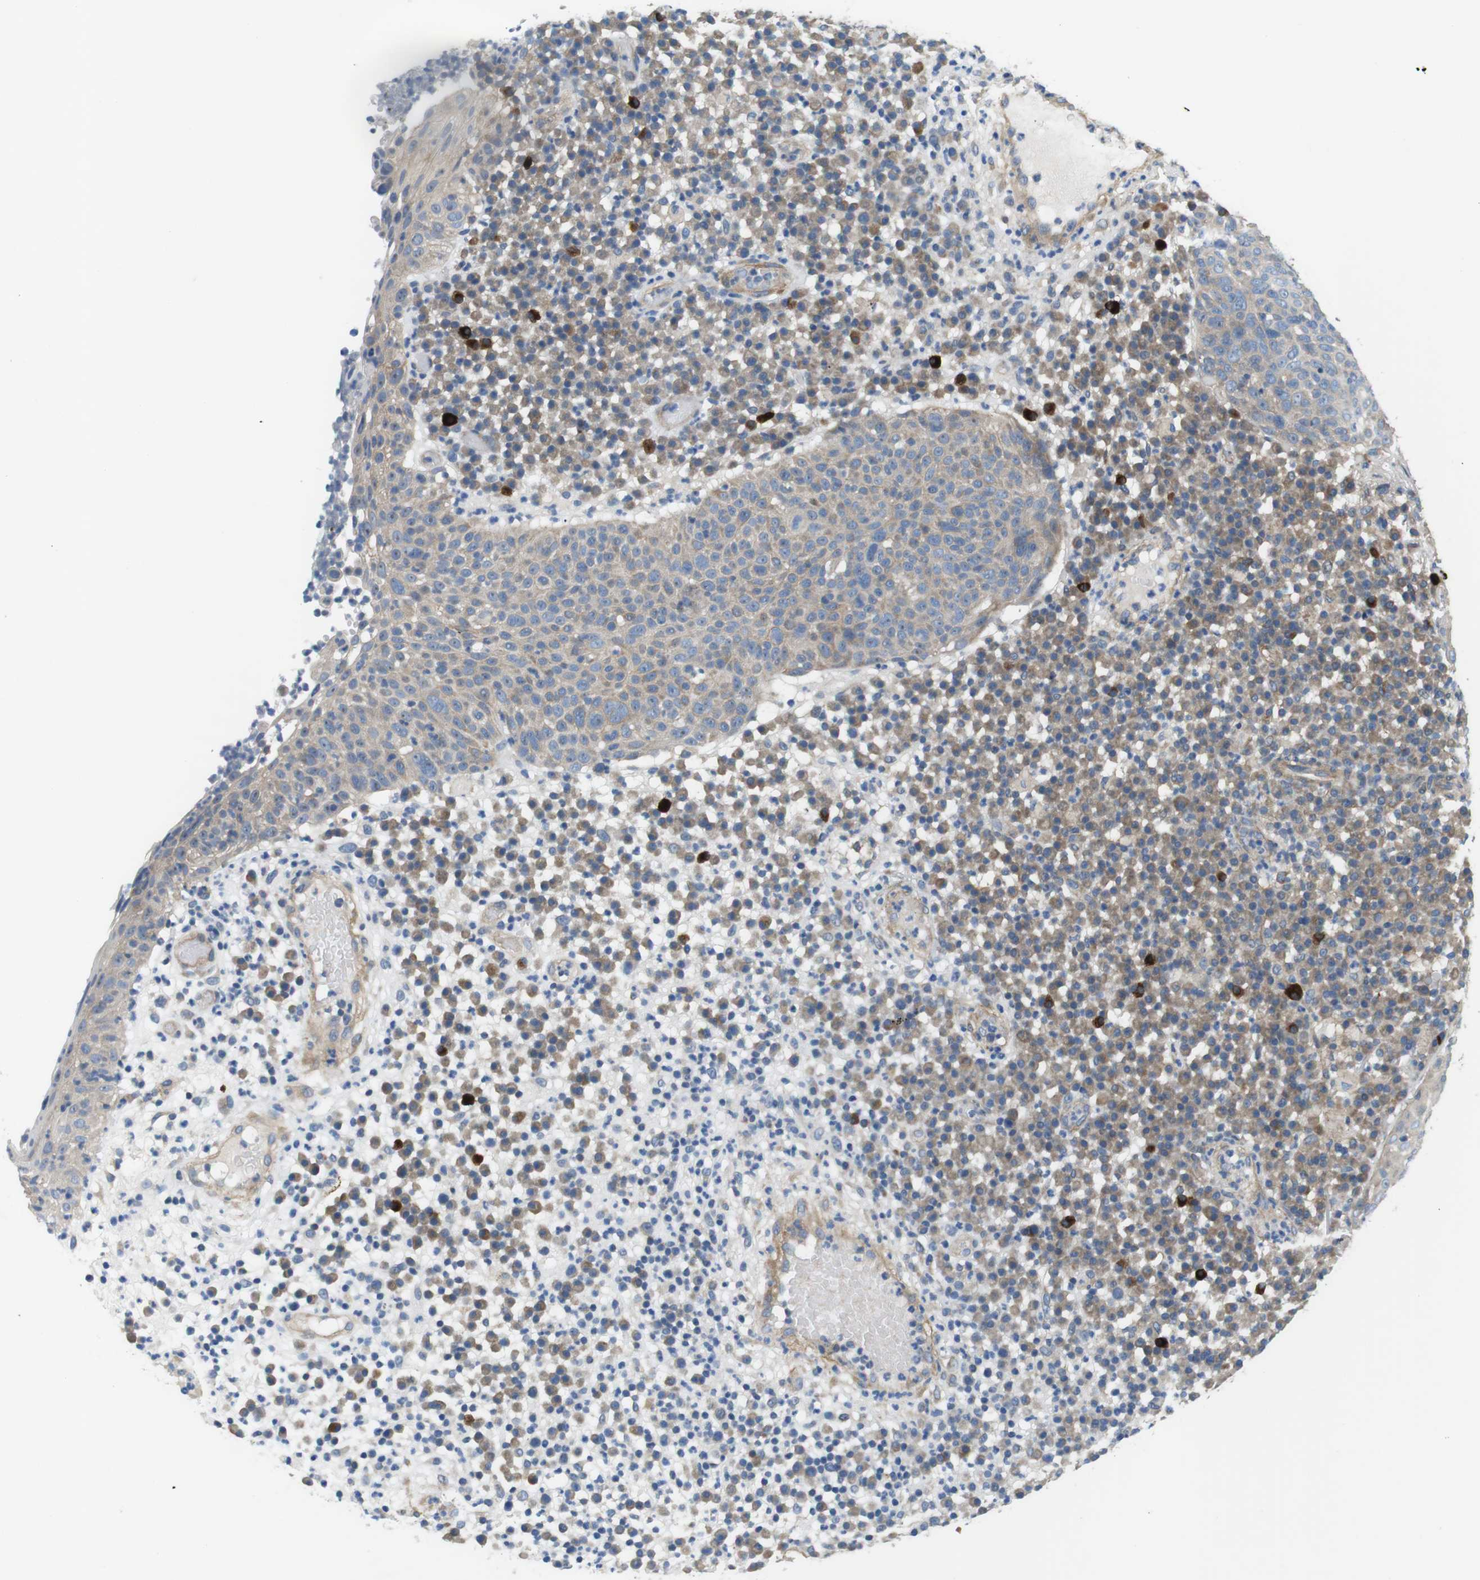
{"staining": {"intensity": "negative", "quantity": "none", "location": "none"}, "tissue": "skin cancer", "cell_type": "Tumor cells", "image_type": "cancer", "snomed": [{"axis": "morphology", "description": "Squamous cell carcinoma in situ, NOS"}, {"axis": "morphology", "description": "Squamous cell carcinoma, NOS"}, {"axis": "topography", "description": "Skin"}], "caption": "The image reveals no staining of tumor cells in skin cancer (squamous cell carcinoma in situ). The staining was performed using DAB to visualize the protein expression in brown, while the nuclei were stained in blue with hematoxylin (Magnification: 20x).", "gene": "DCLK1", "patient": {"sex": "male", "age": 93}}